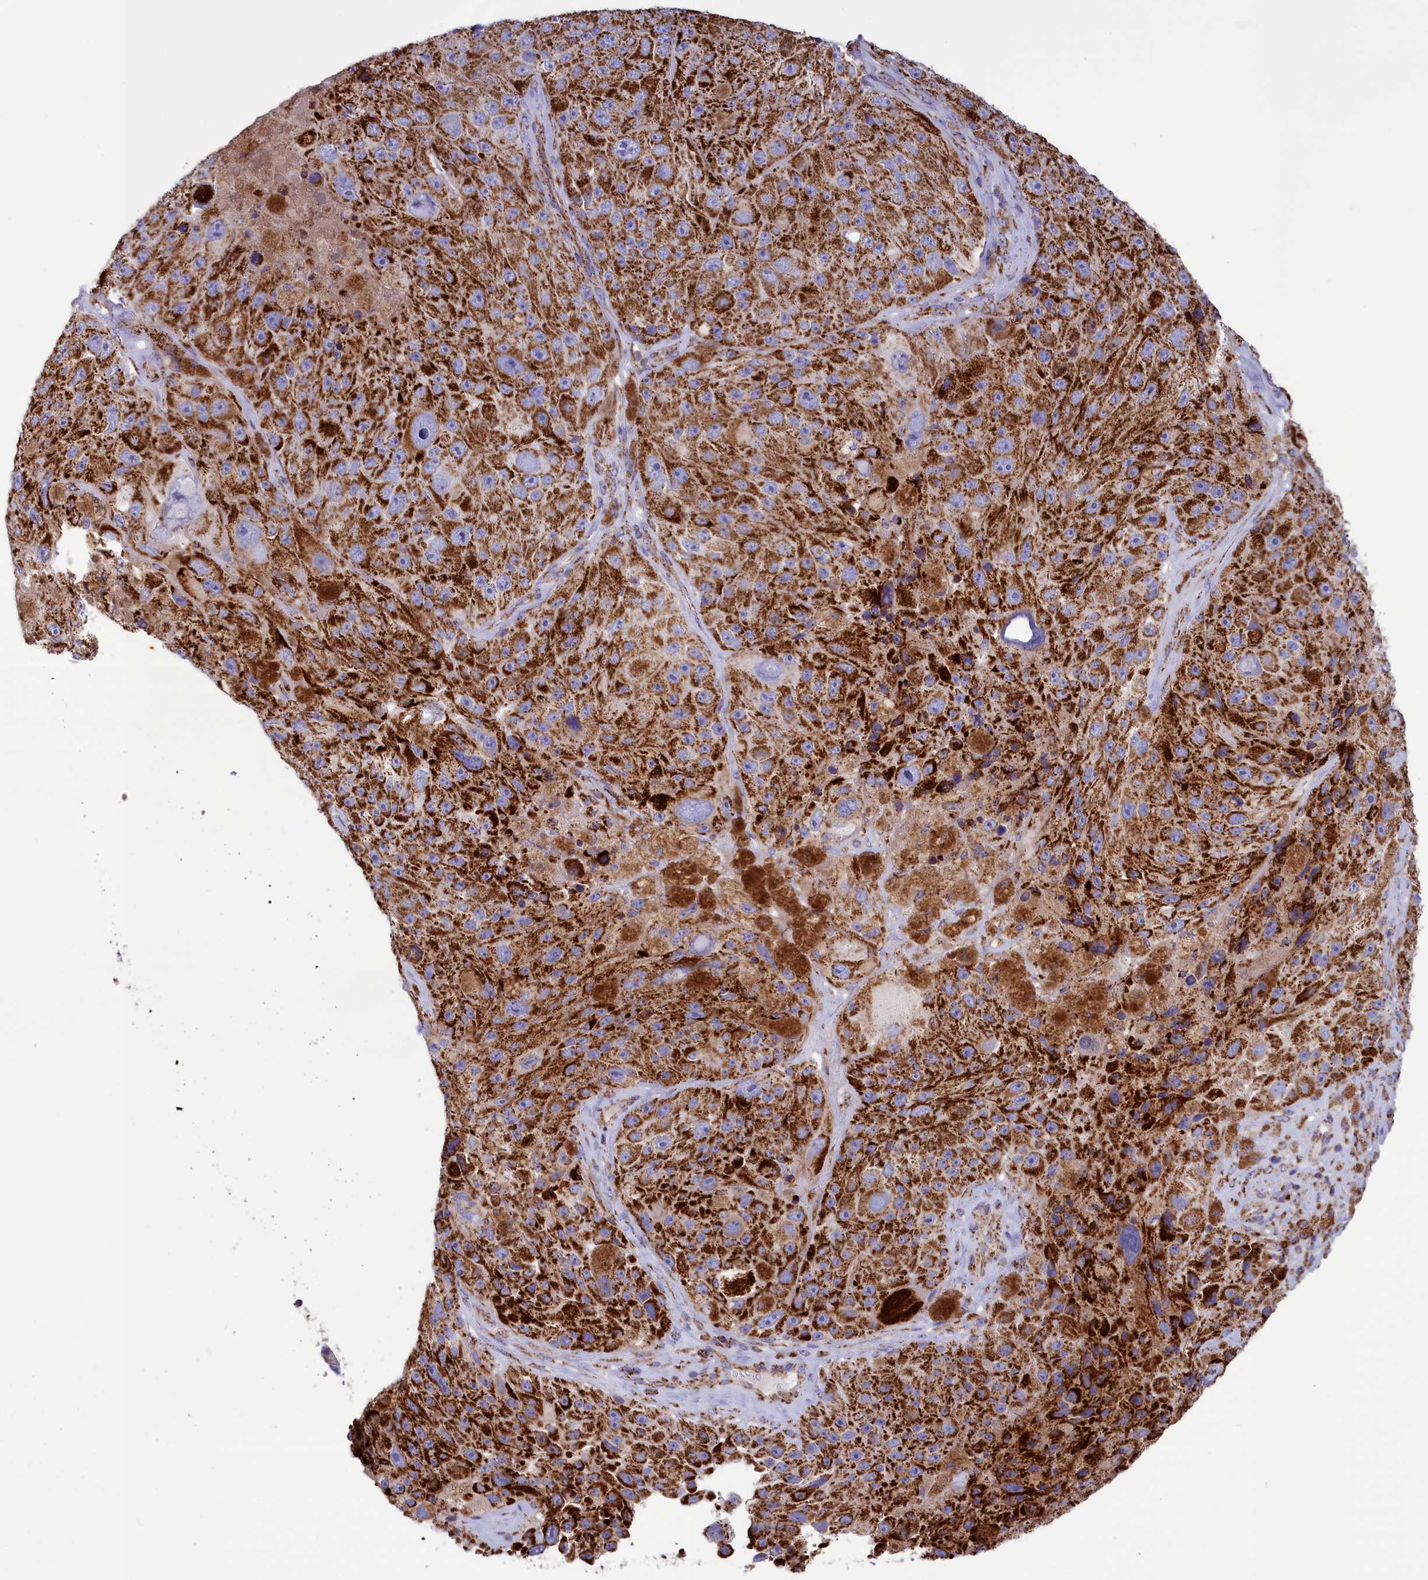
{"staining": {"intensity": "strong", "quantity": ">75%", "location": "cytoplasmic/membranous"}, "tissue": "melanoma", "cell_type": "Tumor cells", "image_type": "cancer", "snomed": [{"axis": "morphology", "description": "Malignant melanoma, Metastatic site"}, {"axis": "topography", "description": "Lymph node"}], "caption": "Brown immunohistochemical staining in melanoma shows strong cytoplasmic/membranous expression in about >75% of tumor cells.", "gene": "ISOC2", "patient": {"sex": "male", "age": 62}}